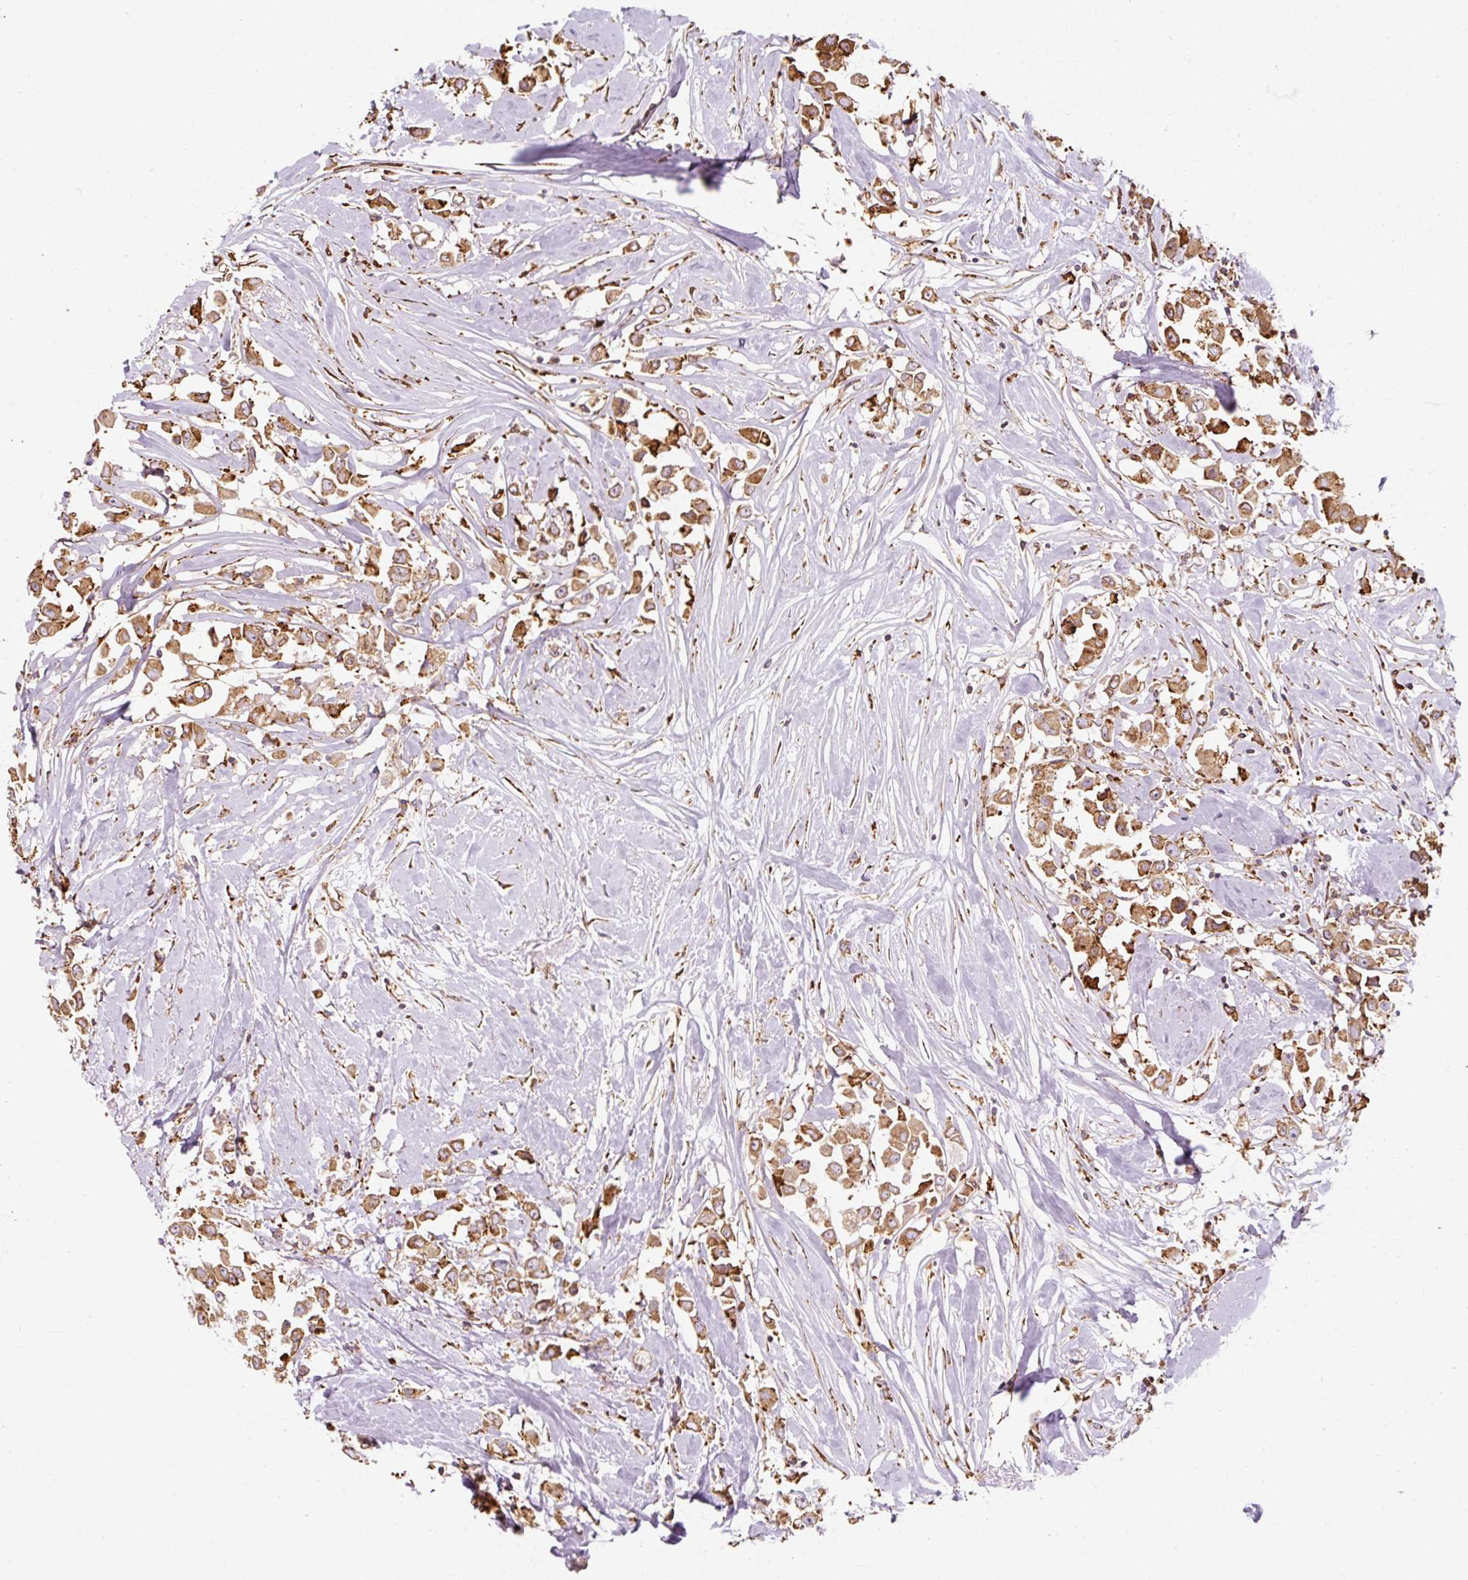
{"staining": {"intensity": "moderate", "quantity": ">75%", "location": "cytoplasmic/membranous"}, "tissue": "breast cancer", "cell_type": "Tumor cells", "image_type": "cancer", "snomed": [{"axis": "morphology", "description": "Duct carcinoma"}, {"axis": "topography", "description": "Breast"}], "caption": "An image showing moderate cytoplasmic/membranous staining in approximately >75% of tumor cells in breast cancer, as visualized by brown immunohistochemical staining.", "gene": "PRKCSH", "patient": {"sex": "female", "age": 61}}